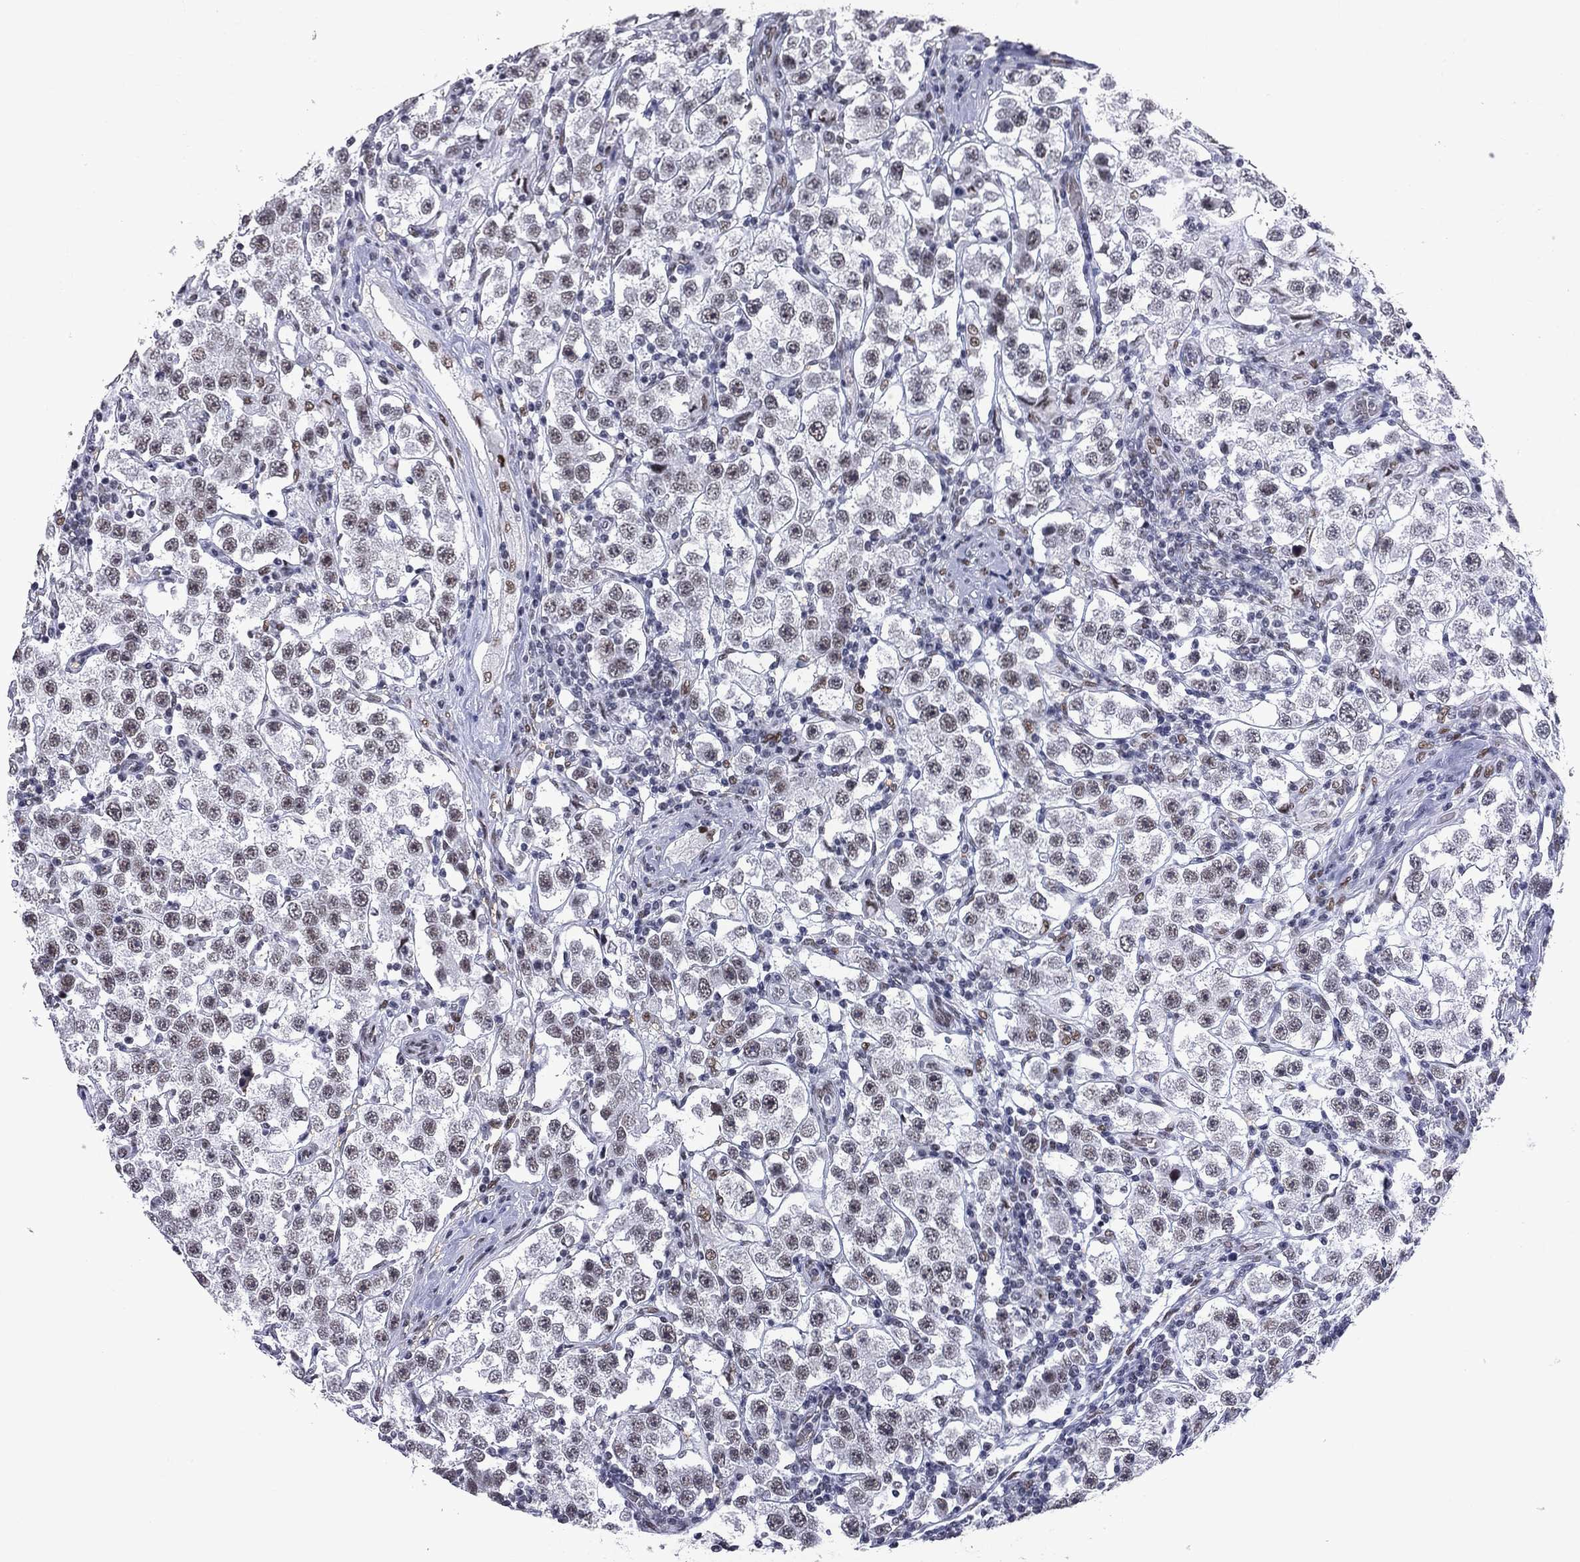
{"staining": {"intensity": "moderate", "quantity": "<25%", "location": "nuclear"}, "tissue": "testis cancer", "cell_type": "Tumor cells", "image_type": "cancer", "snomed": [{"axis": "morphology", "description": "Seminoma, NOS"}, {"axis": "topography", "description": "Testis"}], "caption": "Seminoma (testis) was stained to show a protein in brown. There is low levels of moderate nuclear expression in approximately <25% of tumor cells.", "gene": "ZBTB47", "patient": {"sex": "male", "age": 37}}